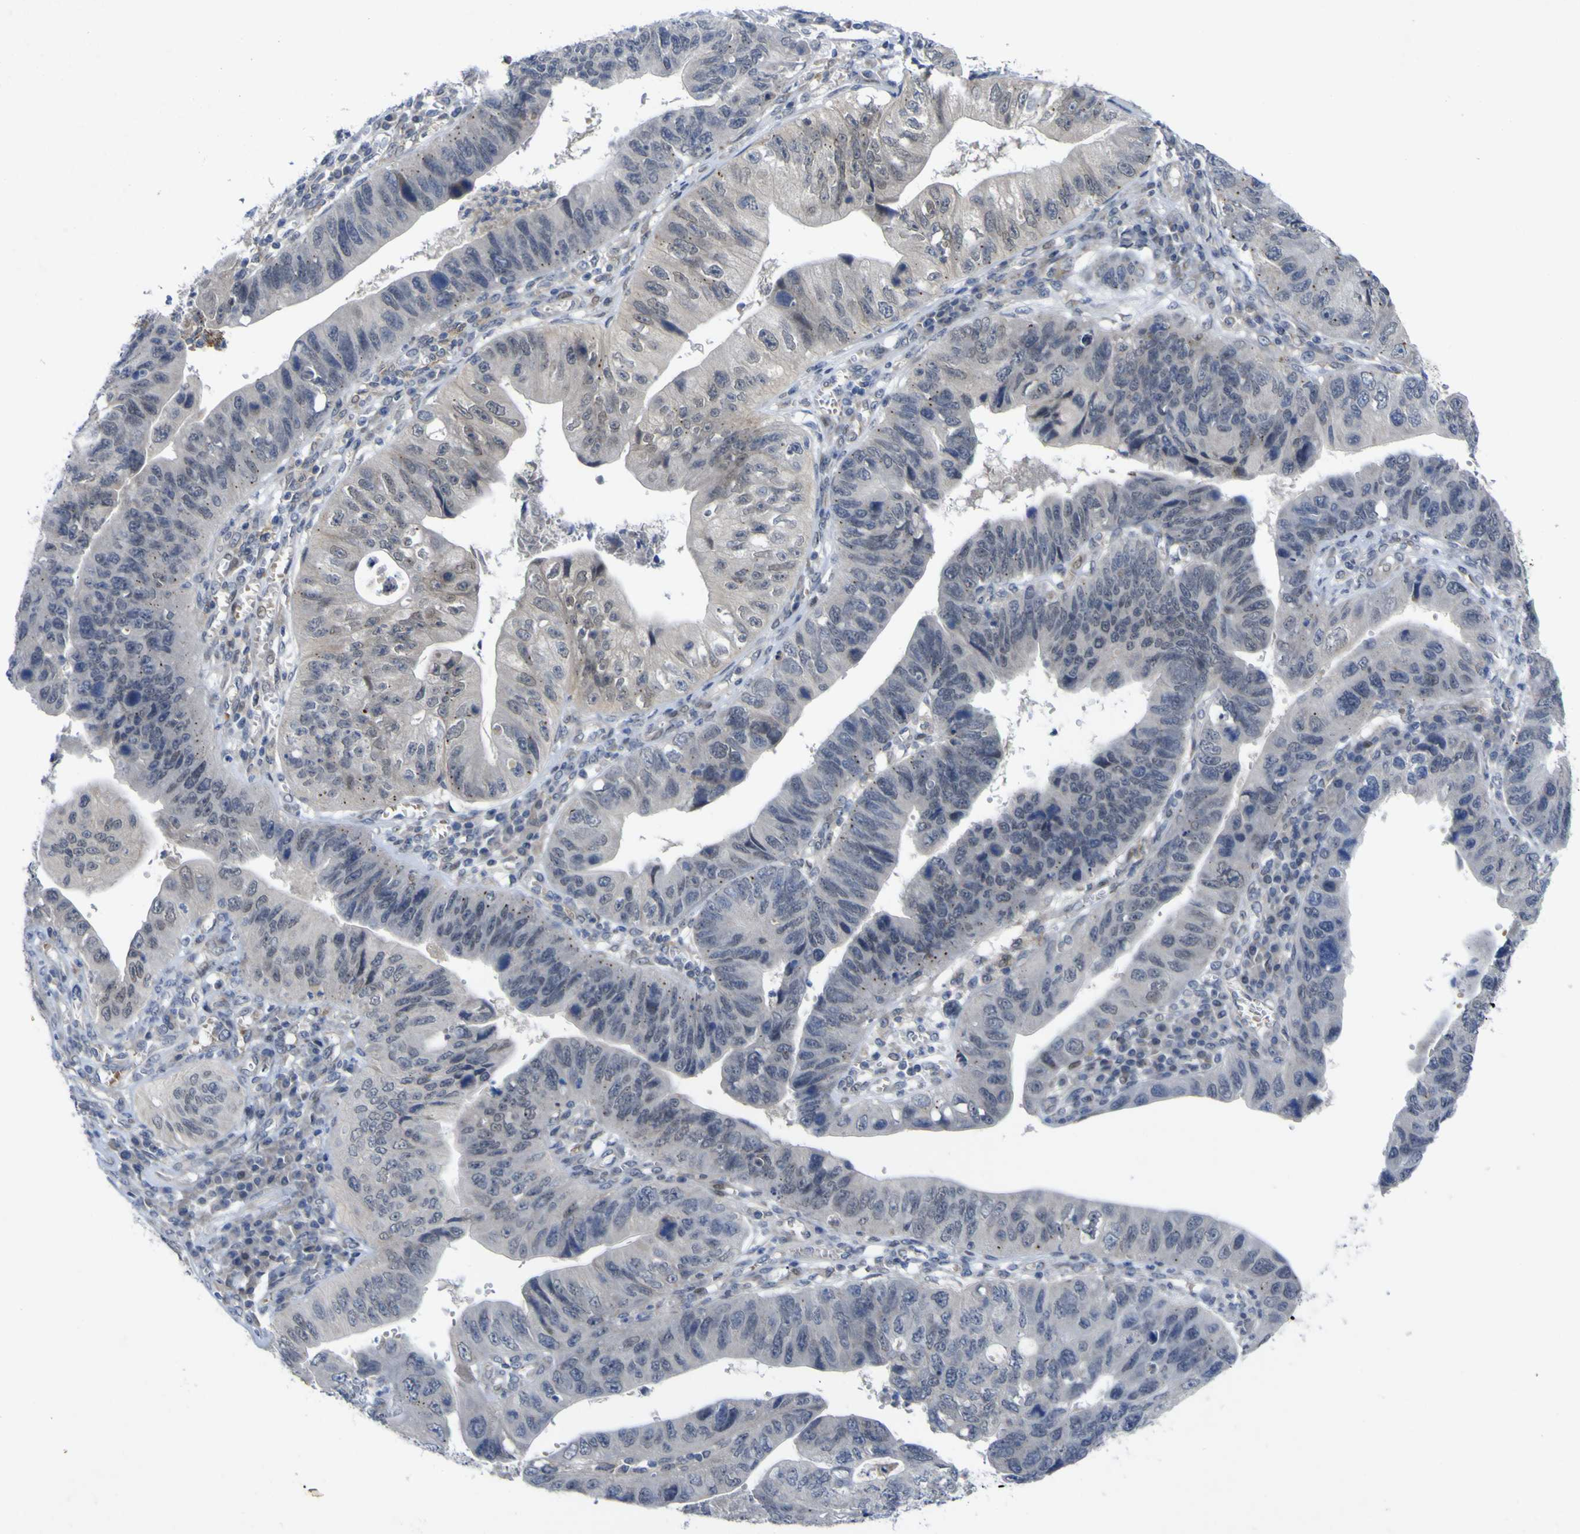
{"staining": {"intensity": "negative", "quantity": "none", "location": "none"}, "tissue": "stomach cancer", "cell_type": "Tumor cells", "image_type": "cancer", "snomed": [{"axis": "morphology", "description": "Adenocarcinoma, NOS"}, {"axis": "topography", "description": "Stomach"}], "caption": "DAB immunohistochemical staining of stomach cancer (adenocarcinoma) shows no significant positivity in tumor cells.", "gene": "NAV1", "patient": {"sex": "male", "age": 59}}